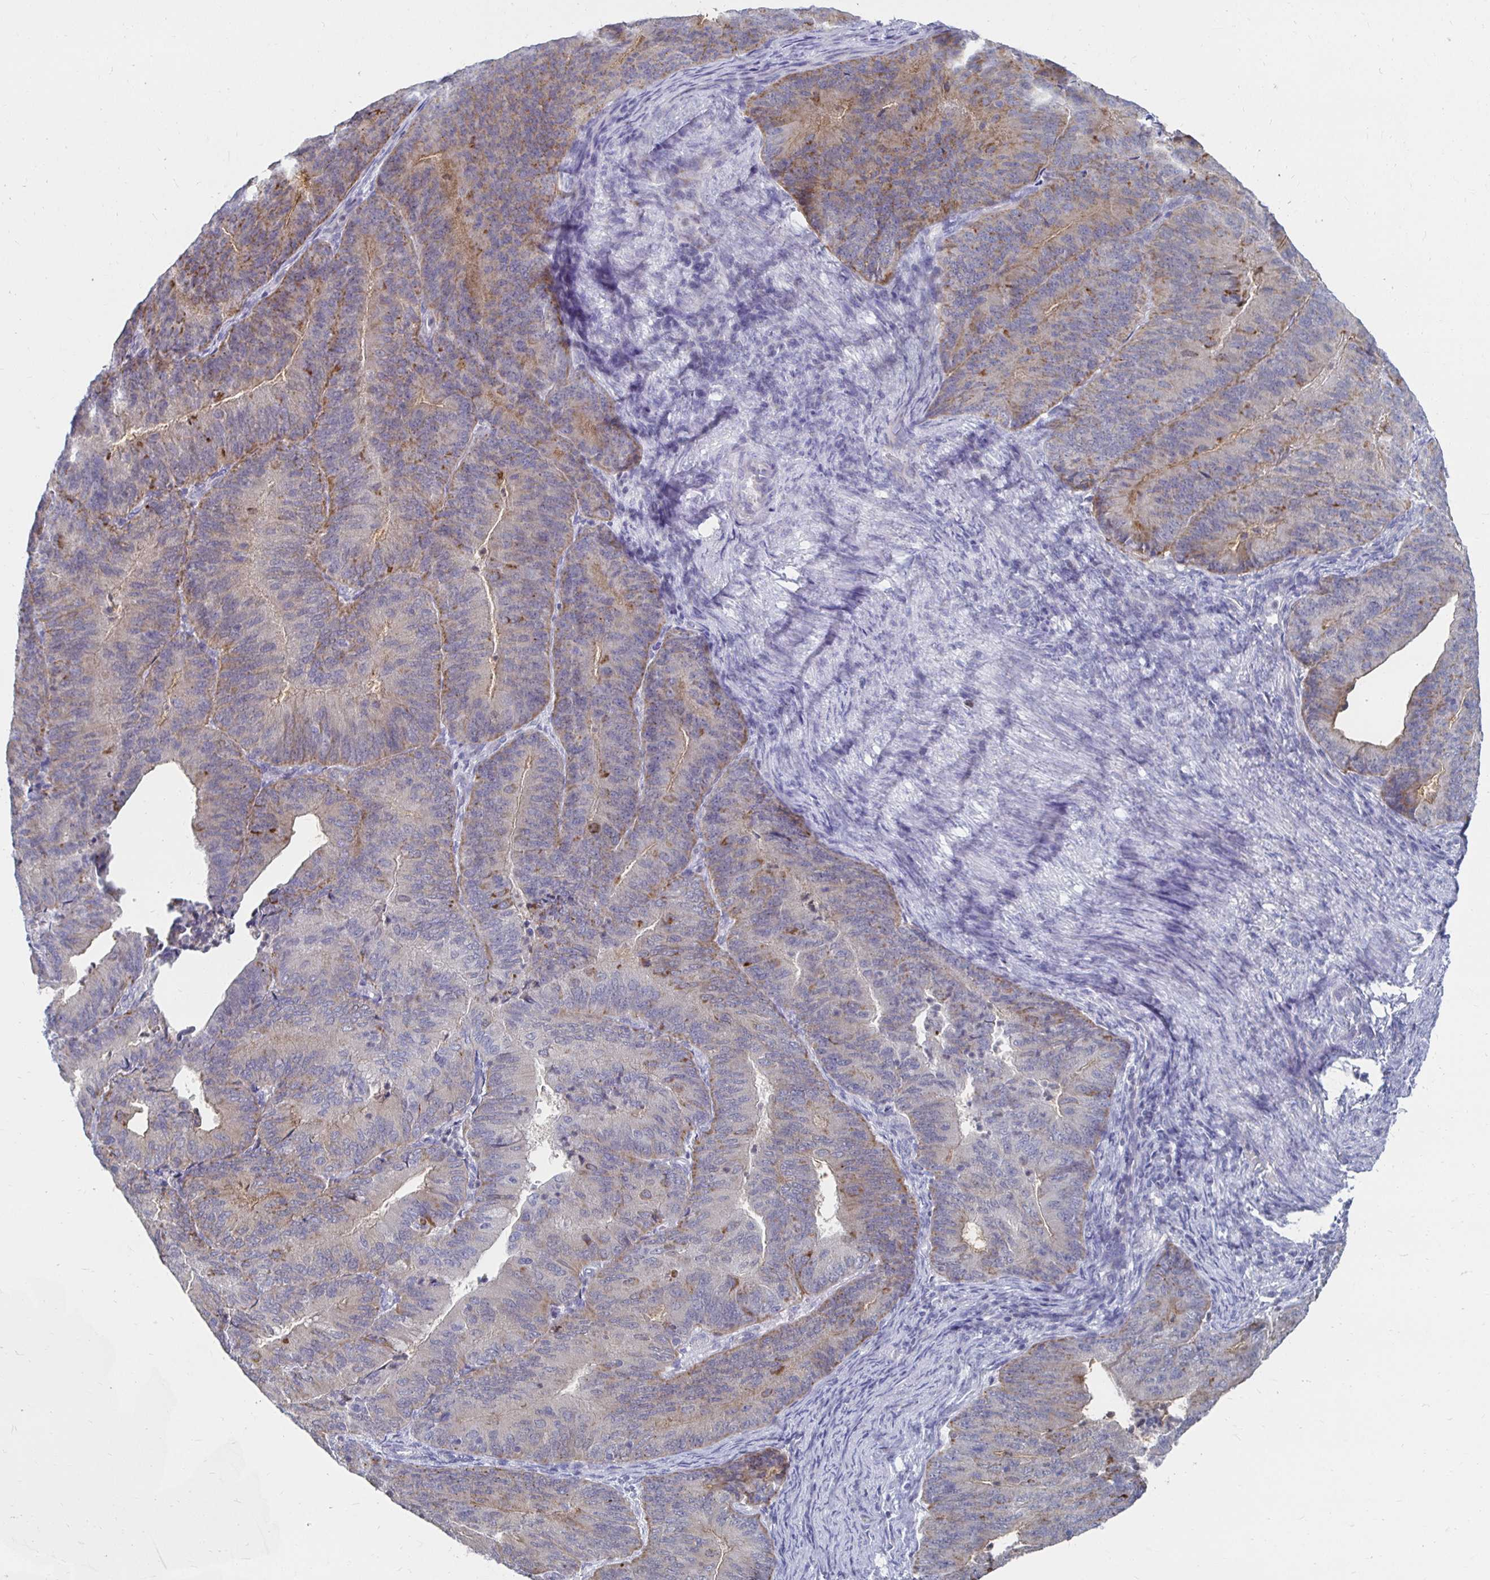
{"staining": {"intensity": "moderate", "quantity": "<25%", "location": "cytoplasmic/membranous"}, "tissue": "endometrial cancer", "cell_type": "Tumor cells", "image_type": "cancer", "snomed": [{"axis": "morphology", "description": "Adenocarcinoma, NOS"}, {"axis": "topography", "description": "Endometrium"}], "caption": "DAB (3,3'-diaminobenzidine) immunohistochemical staining of endometrial cancer (adenocarcinoma) reveals moderate cytoplasmic/membranous protein positivity in approximately <25% of tumor cells. (IHC, brightfield microscopy, high magnification).", "gene": "NOCT", "patient": {"sex": "female", "age": 57}}